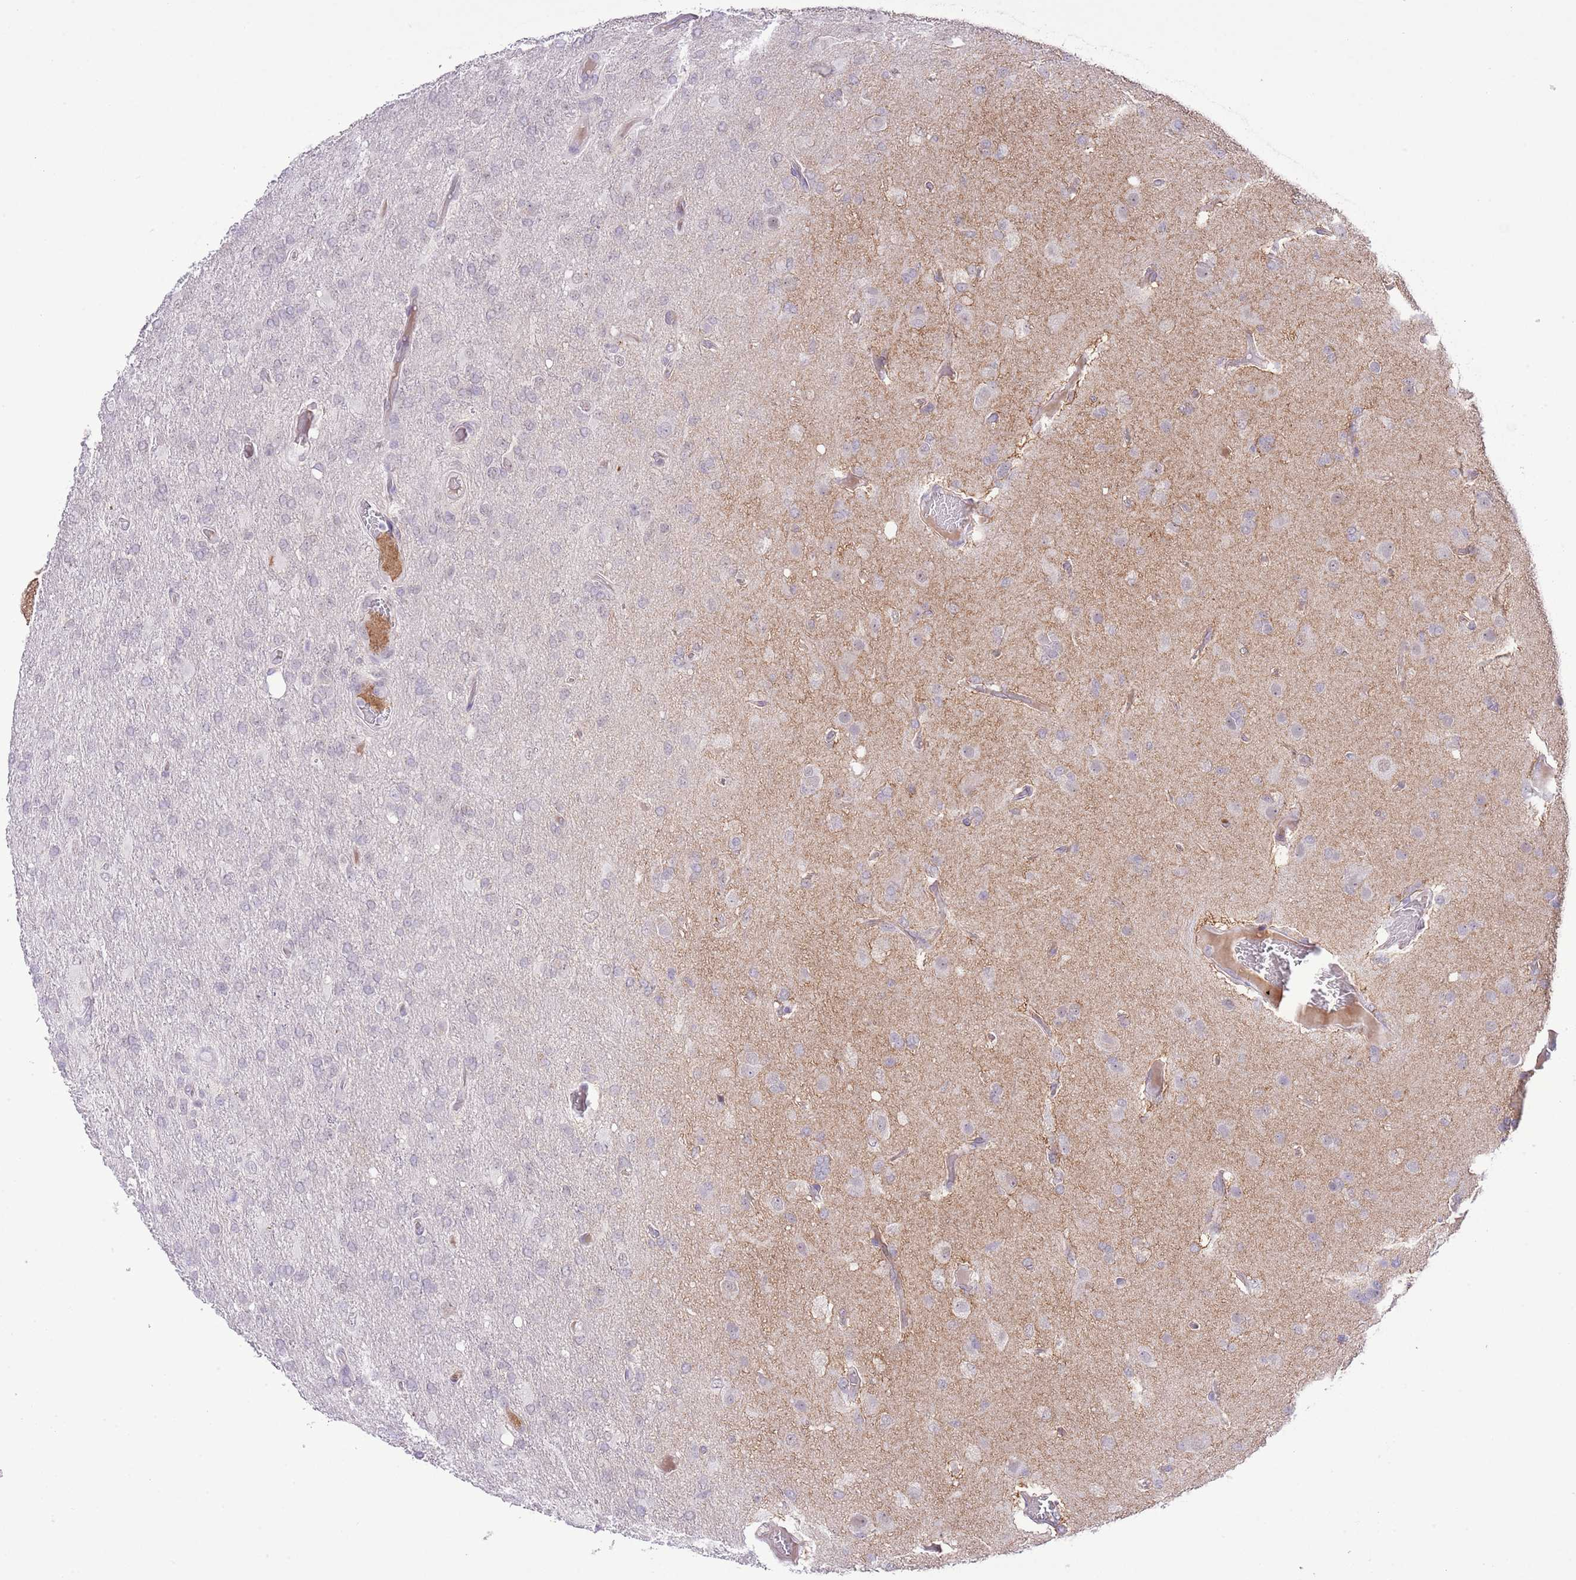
{"staining": {"intensity": "negative", "quantity": "none", "location": "none"}, "tissue": "glioma", "cell_type": "Tumor cells", "image_type": "cancer", "snomed": [{"axis": "morphology", "description": "Glioma, malignant, High grade"}, {"axis": "topography", "description": "Brain"}], "caption": "IHC micrograph of human malignant high-grade glioma stained for a protein (brown), which reveals no positivity in tumor cells.", "gene": "MIDN", "patient": {"sex": "female", "age": 74}}